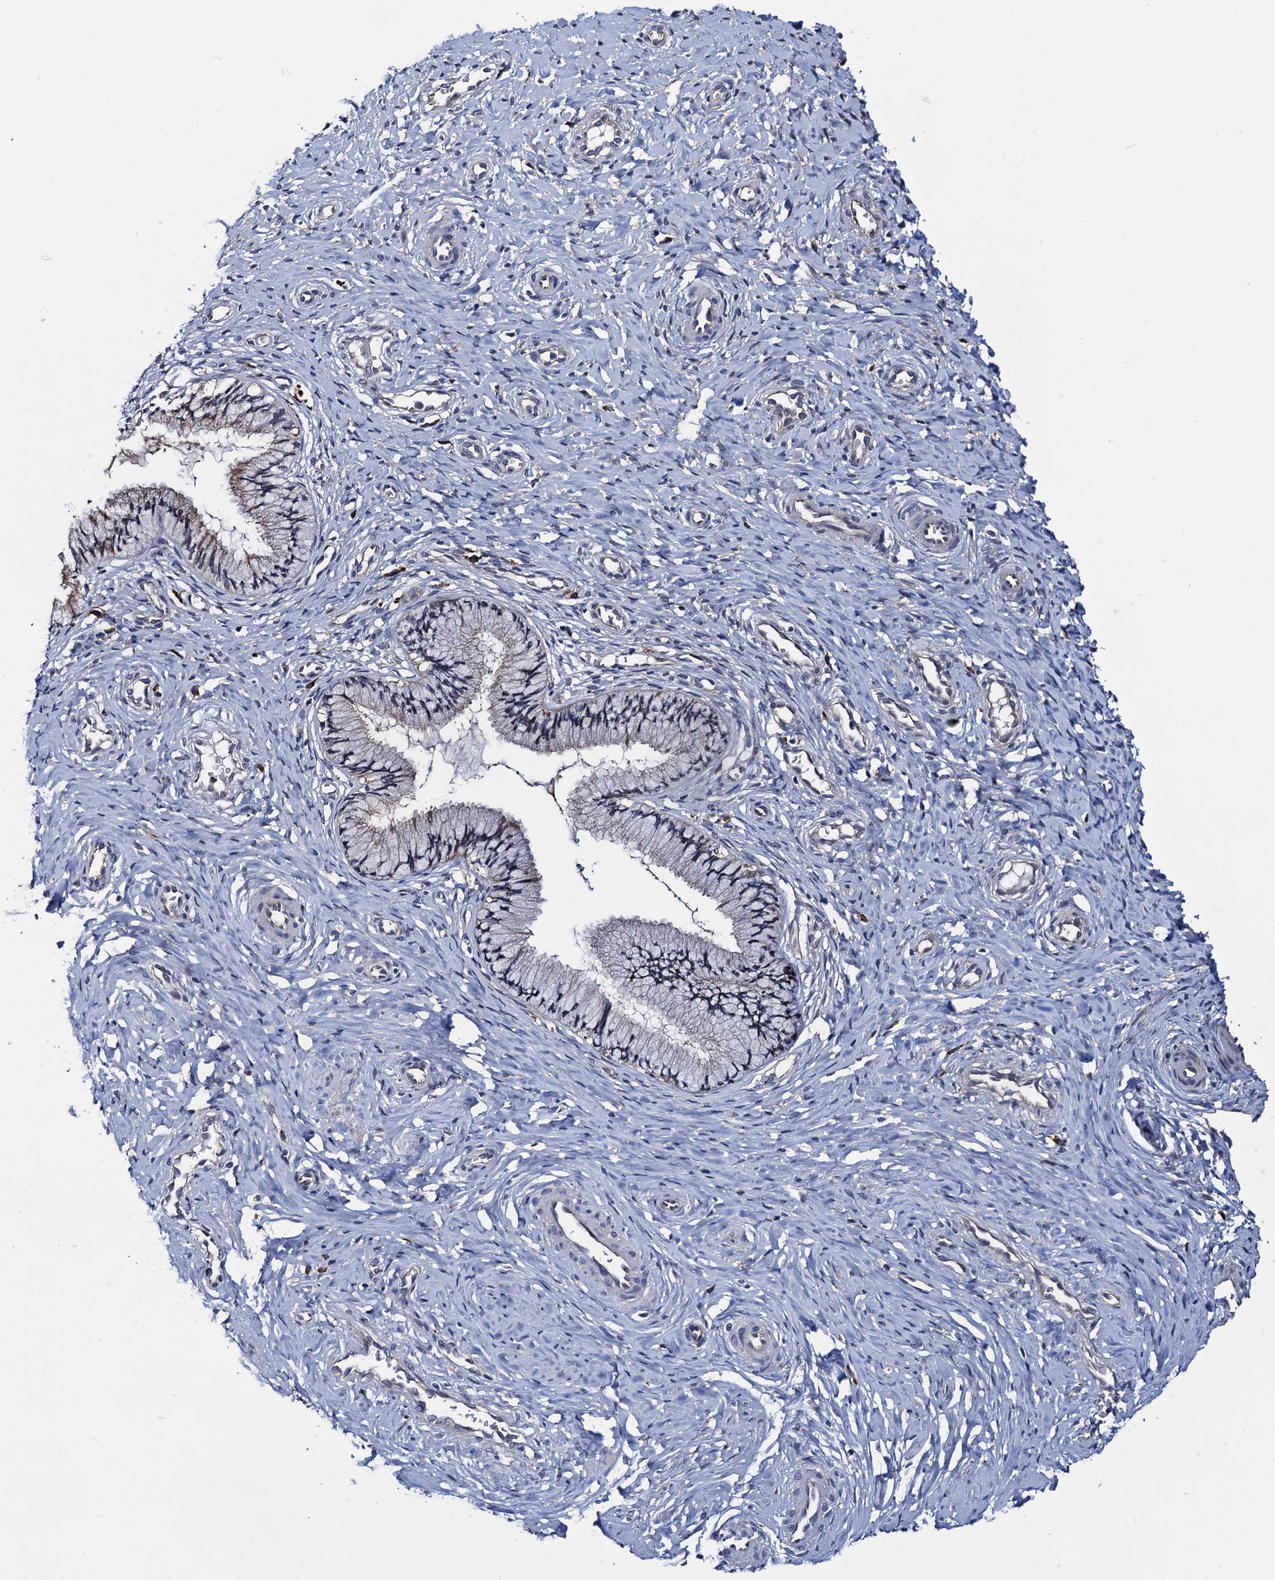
{"staining": {"intensity": "weak", "quantity": "<25%", "location": "cytoplasmic/membranous"}, "tissue": "cervix", "cell_type": "Glandular cells", "image_type": "normal", "snomed": [{"axis": "morphology", "description": "Normal tissue, NOS"}, {"axis": "topography", "description": "Cervix"}], "caption": "Immunohistochemistry micrograph of benign human cervix stained for a protein (brown), which demonstrates no expression in glandular cells. (Immunohistochemistry, brightfield microscopy, high magnification).", "gene": "PGLS", "patient": {"sex": "female", "age": 27}}